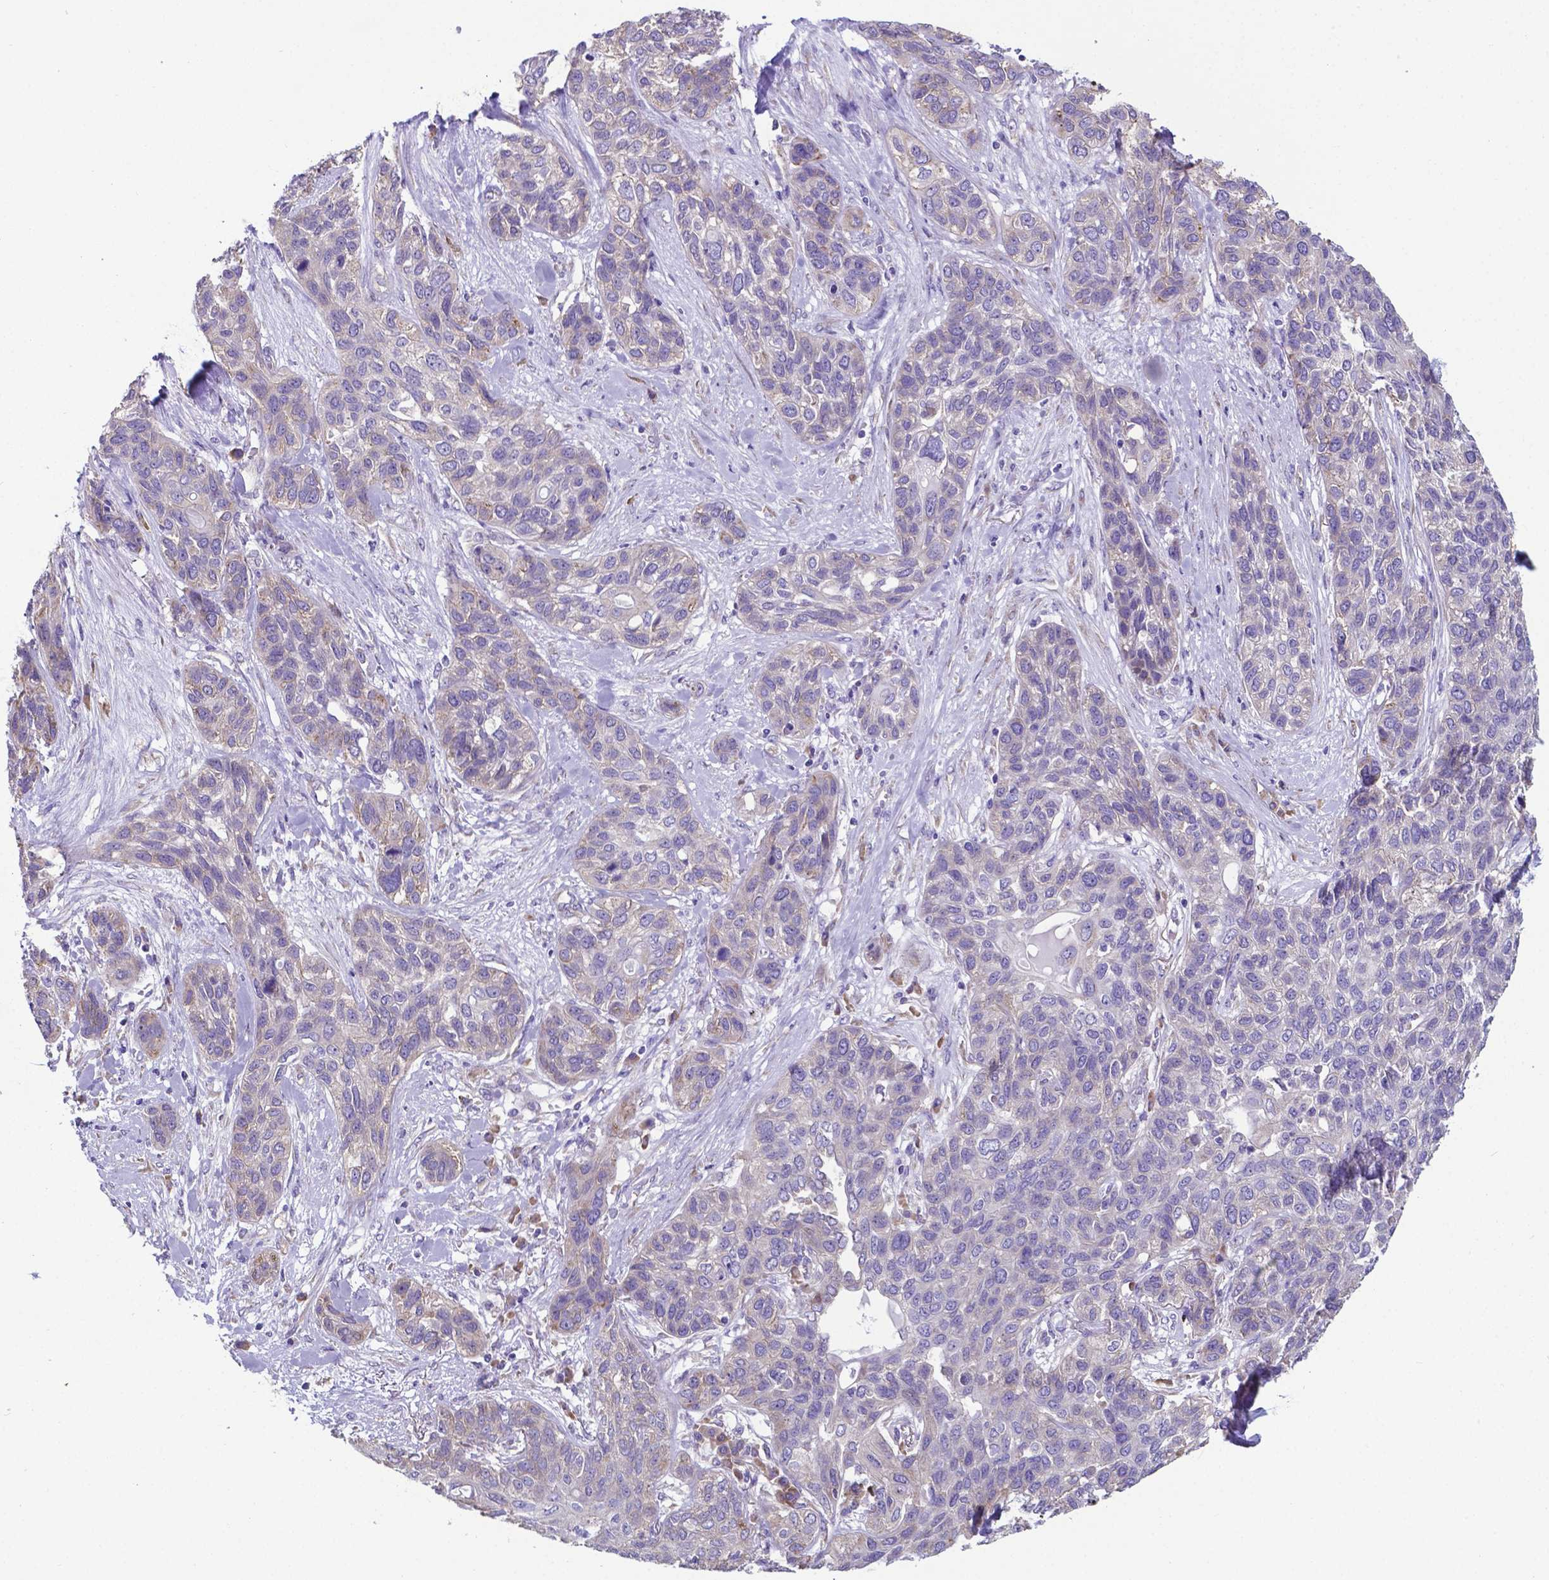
{"staining": {"intensity": "weak", "quantity": "<25%", "location": "cytoplasmic/membranous"}, "tissue": "lung cancer", "cell_type": "Tumor cells", "image_type": "cancer", "snomed": [{"axis": "morphology", "description": "Squamous cell carcinoma, NOS"}, {"axis": "topography", "description": "Lung"}], "caption": "A high-resolution photomicrograph shows IHC staining of lung cancer (squamous cell carcinoma), which exhibits no significant expression in tumor cells.", "gene": "RPL6", "patient": {"sex": "female", "age": 70}}